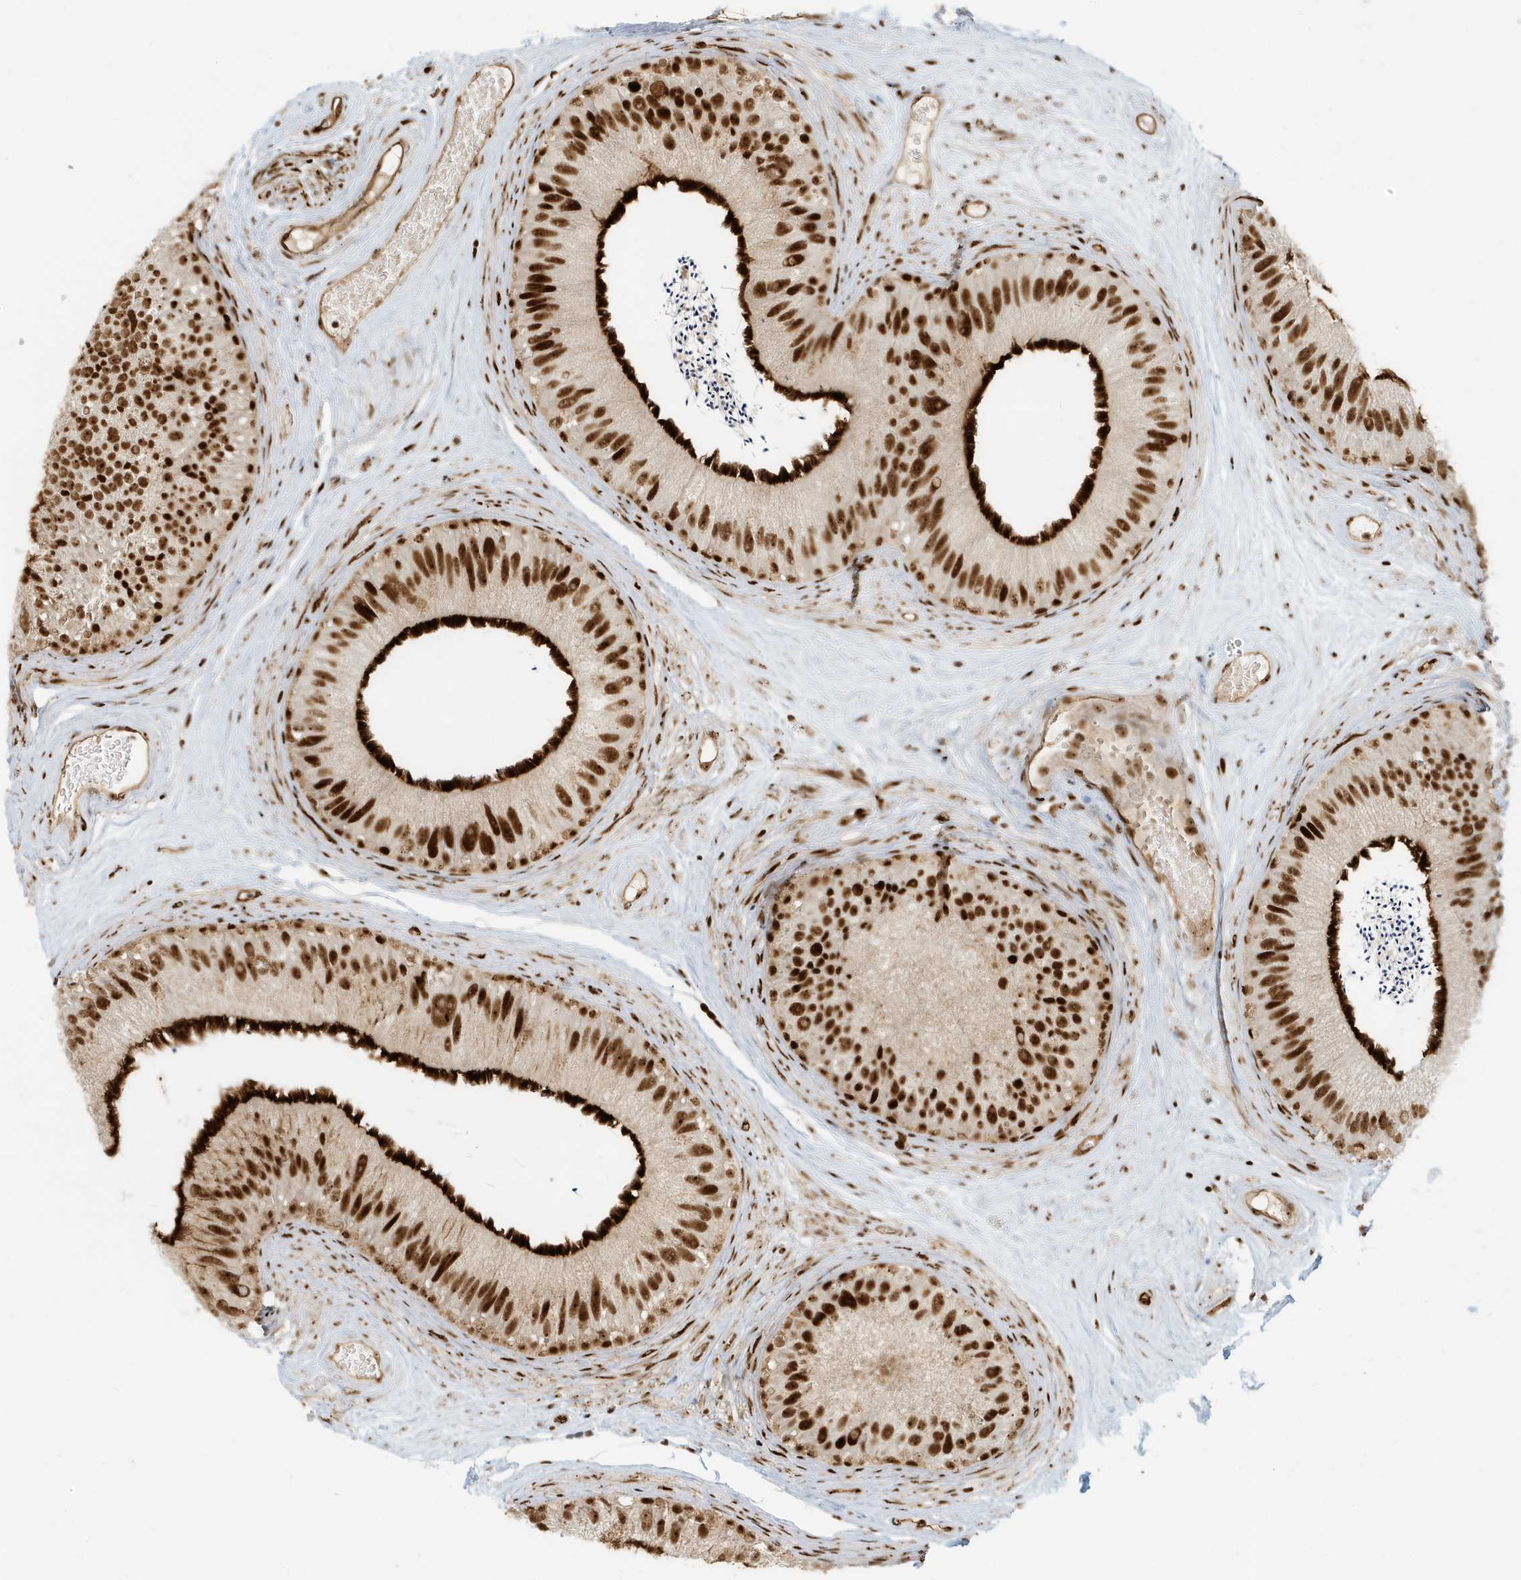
{"staining": {"intensity": "strong", "quantity": ">75%", "location": "cytoplasmic/membranous,nuclear"}, "tissue": "epididymis", "cell_type": "Glandular cells", "image_type": "normal", "snomed": [{"axis": "morphology", "description": "Normal tissue, NOS"}, {"axis": "topography", "description": "Epididymis"}], "caption": "IHC photomicrograph of benign epididymis: epididymis stained using IHC displays high levels of strong protein expression localized specifically in the cytoplasmic/membranous,nuclear of glandular cells, appearing as a cytoplasmic/membranous,nuclear brown color.", "gene": "CKS1B", "patient": {"sex": "male", "age": 77}}